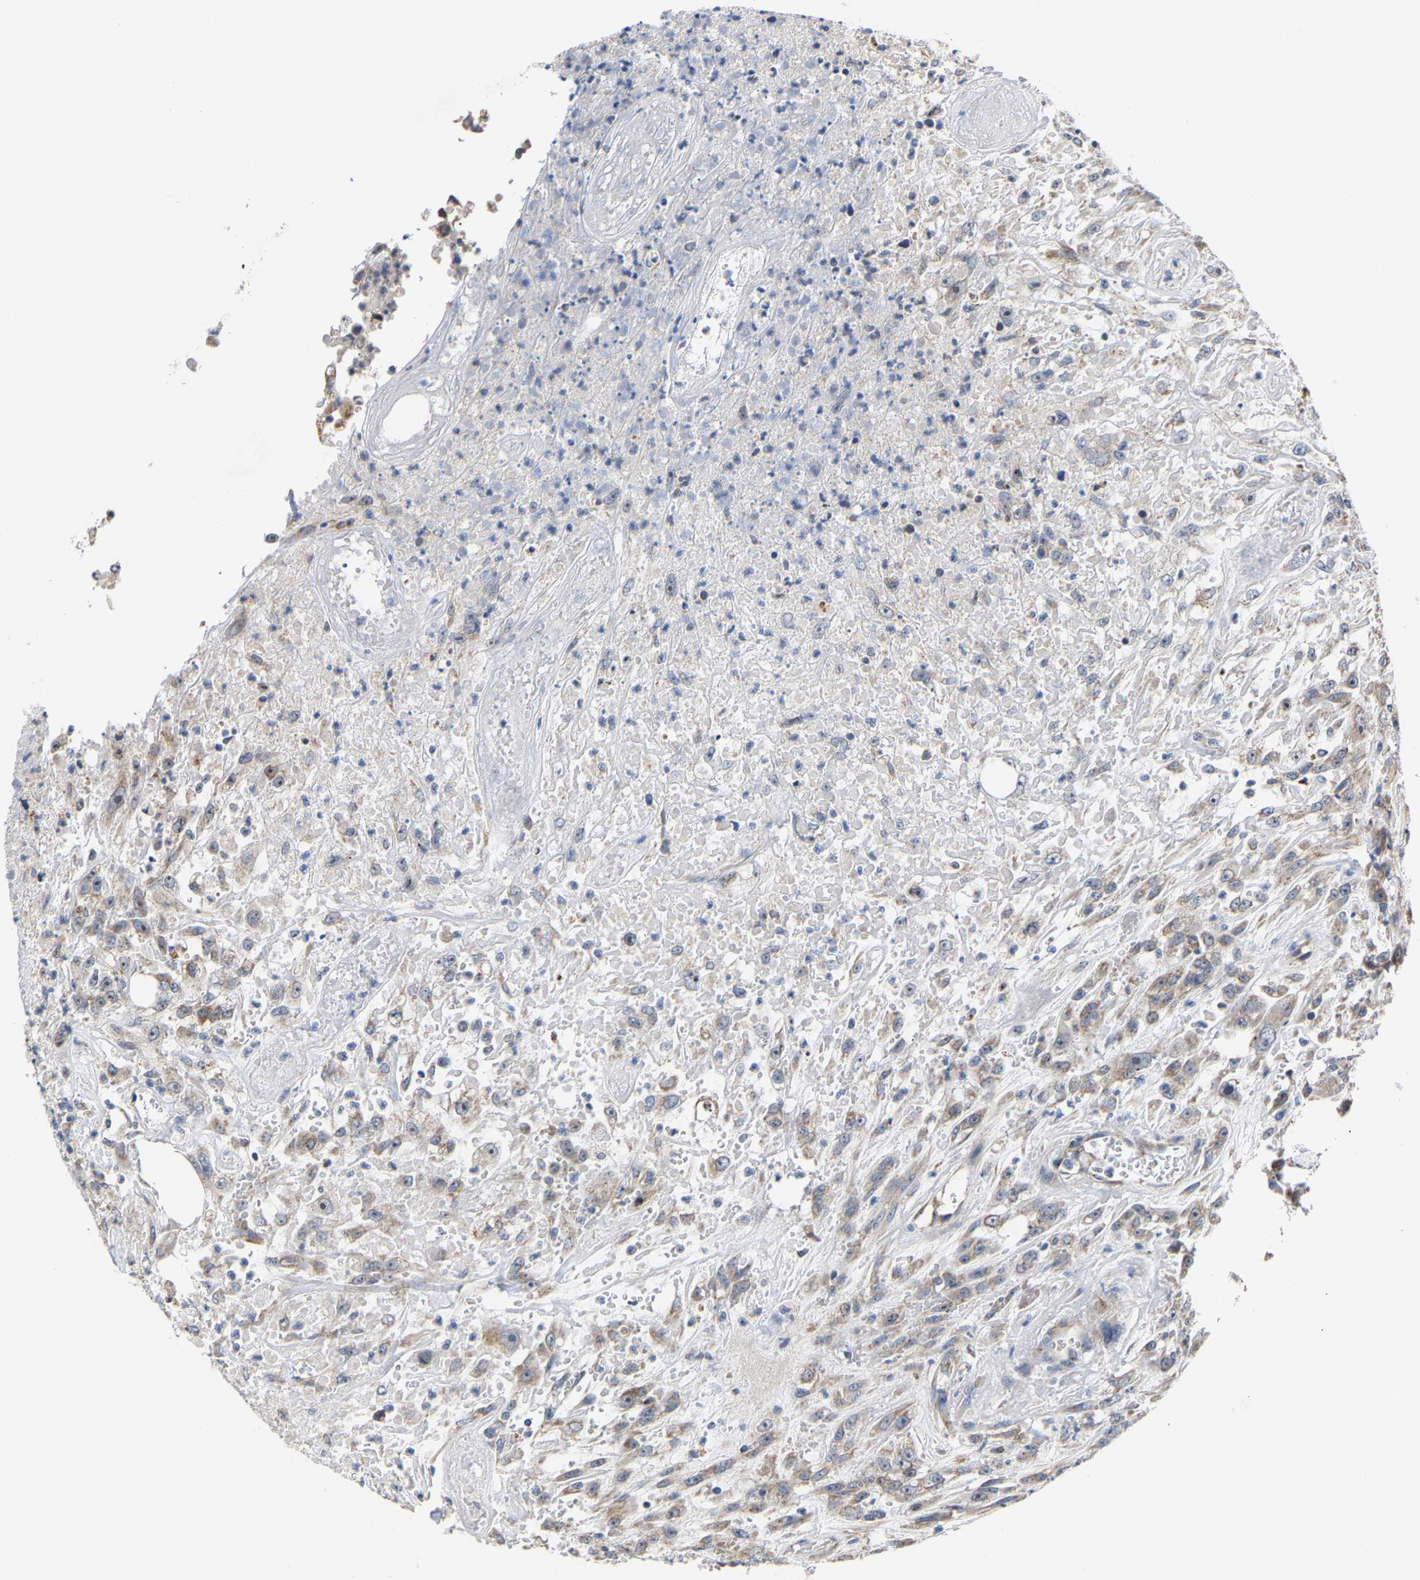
{"staining": {"intensity": "weak", "quantity": ">75%", "location": "cytoplasmic/membranous"}, "tissue": "urothelial cancer", "cell_type": "Tumor cells", "image_type": "cancer", "snomed": [{"axis": "morphology", "description": "Urothelial carcinoma, High grade"}, {"axis": "topography", "description": "Urinary bladder"}], "caption": "Weak cytoplasmic/membranous protein expression is identified in about >75% of tumor cells in urothelial cancer.", "gene": "PCNT", "patient": {"sex": "male", "age": 46}}